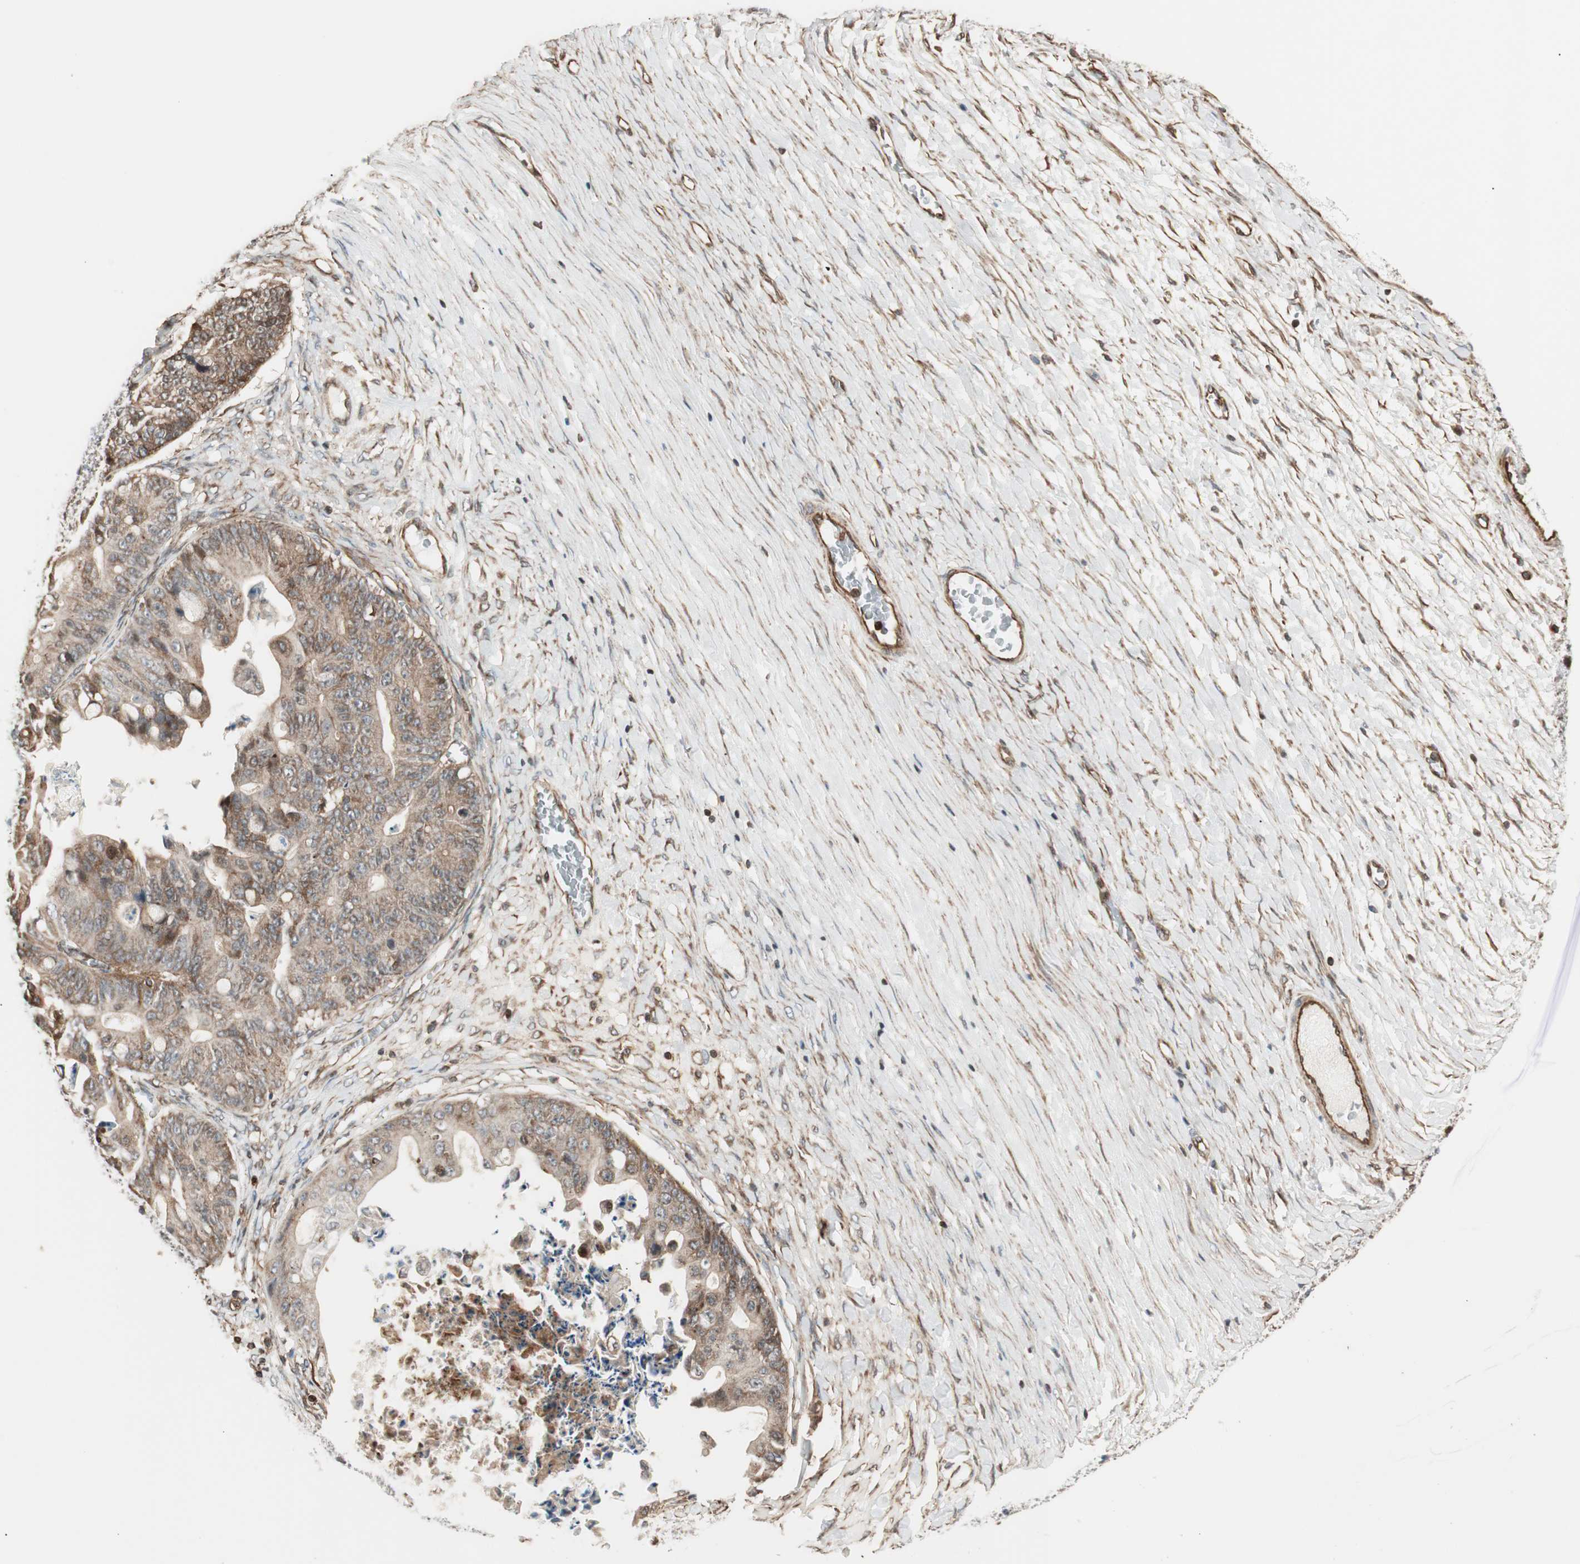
{"staining": {"intensity": "moderate", "quantity": ">75%", "location": "cytoplasmic/membranous"}, "tissue": "ovarian cancer", "cell_type": "Tumor cells", "image_type": "cancer", "snomed": [{"axis": "morphology", "description": "Cystadenocarcinoma, mucinous, NOS"}, {"axis": "topography", "description": "Ovary"}], "caption": "Ovarian cancer stained for a protein (brown) reveals moderate cytoplasmic/membranous positive expression in approximately >75% of tumor cells.", "gene": "MAD2L2", "patient": {"sex": "female", "age": 37}}